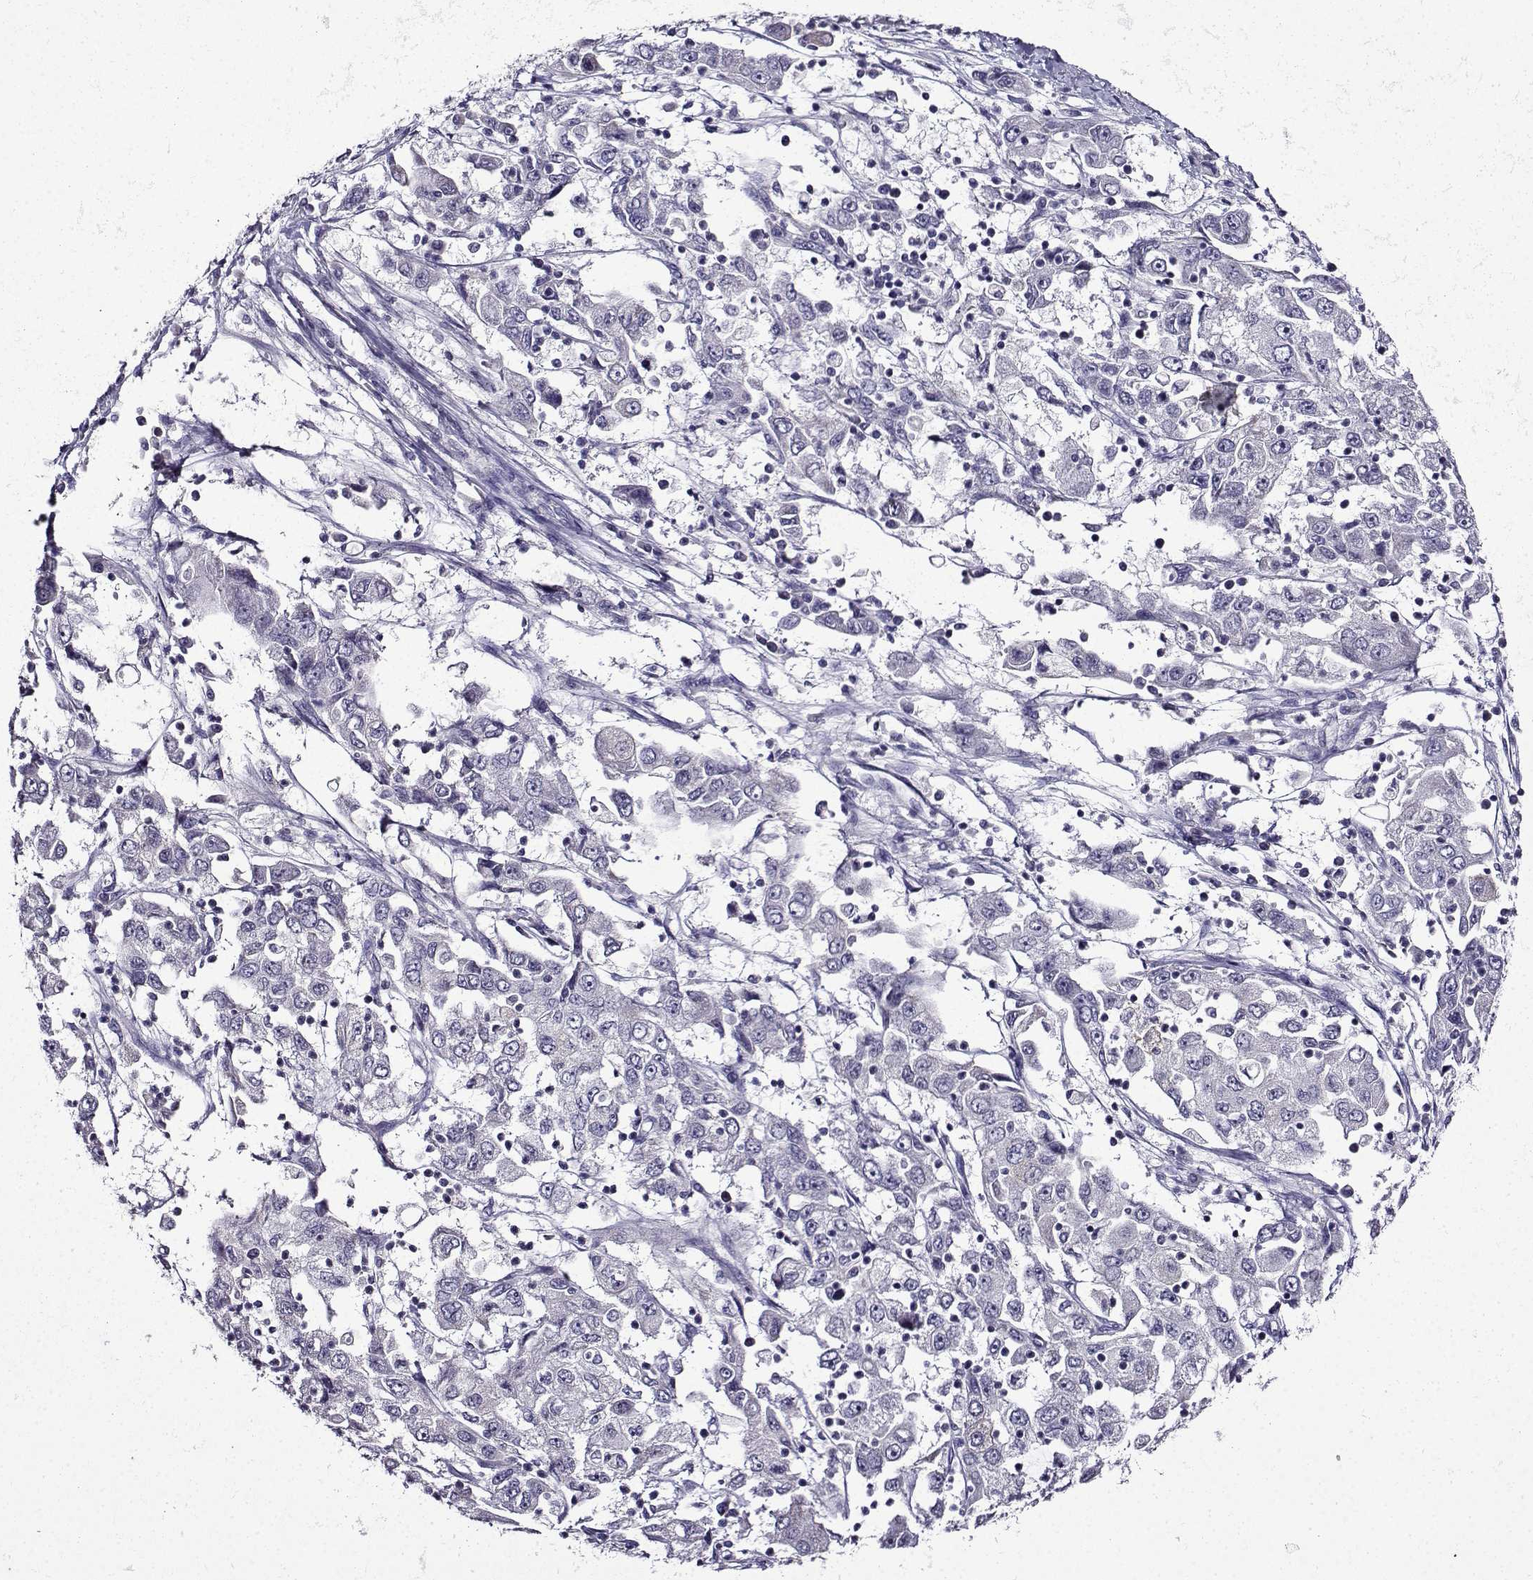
{"staining": {"intensity": "negative", "quantity": "none", "location": "none"}, "tissue": "cervical cancer", "cell_type": "Tumor cells", "image_type": "cancer", "snomed": [{"axis": "morphology", "description": "Squamous cell carcinoma, NOS"}, {"axis": "topography", "description": "Cervix"}], "caption": "Immunohistochemistry (IHC) micrograph of neoplastic tissue: cervical cancer (squamous cell carcinoma) stained with DAB (3,3'-diaminobenzidine) exhibits no significant protein positivity in tumor cells.", "gene": "TMEM266", "patient": {"sex": "female", "age": 36}}